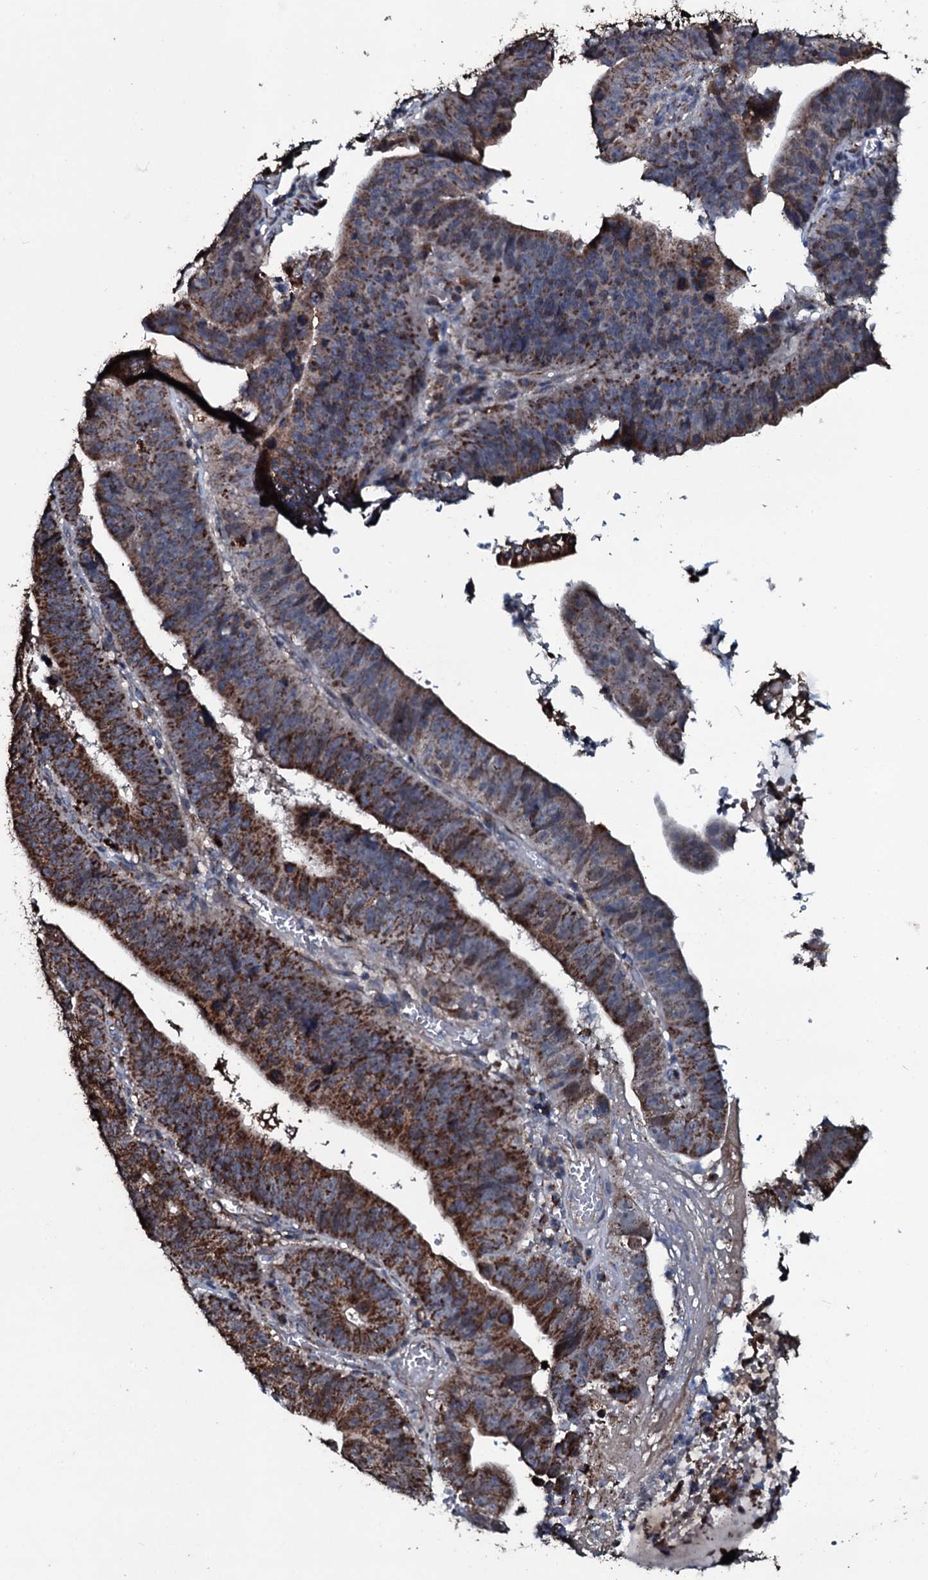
{"staining": {"intensity": "strong", "quantity": ">75%", "location": "cytoplasmic/membranous"}, "tissue": "stomach cancer", "cell_type": "Tumor cells", "image_type": "cancer", "snomed": [{"axis": "morphology", "description": "Adenocarcinoma, NOS"}, {"axis": "topography", "description": "Stomach"}], "caption": "Immunohistochemical staining of human stomach cancer exhibits high levels of strong cytoplasmic/membranous protein positivity in approximately >75% of tumor cells. Using DAB (brown) and hematoxylin (blue) stains, captured at high magnification using brightfield microscopy.", "gene": "DYNC2I2", "patient": {"sex": "male", "age": 59}}